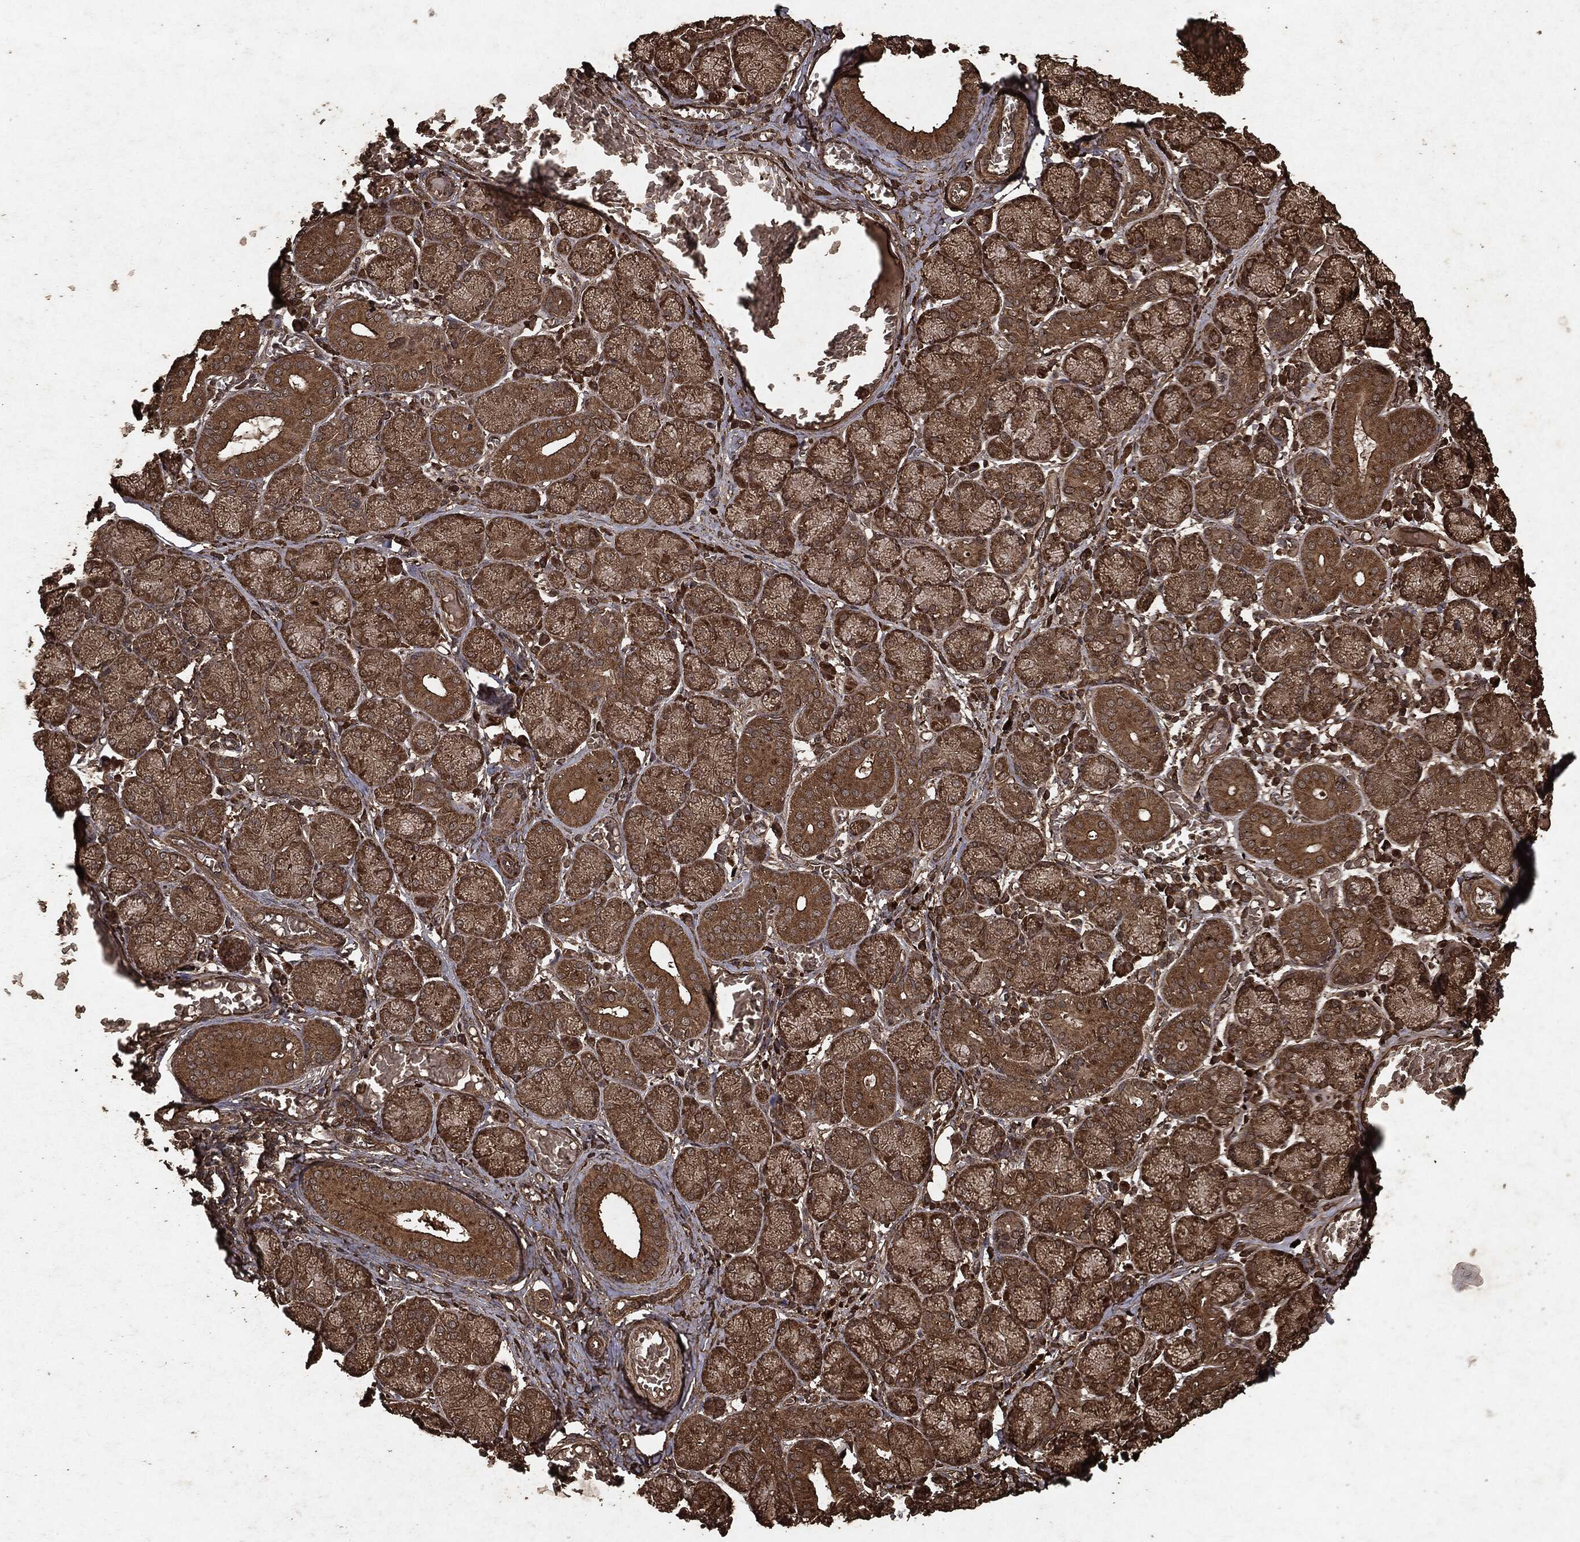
{"staining": {"intensity": "moderate", "quantity": ">75%", "location": "cytoplasmic/membranous"}, "tissue": "salivary gland", "cell_type": "Glandular cells", "image_type": "normal", "snomed": [{"axis": "morphology", "description": "Normal tissue, NOS"}, {"axis": "topography", "description": "Salivary gland"}, {"axis": "topography", "description": "Peripheral nerve tissue"}], "caption": "Human salivary gland stained for a protein (brown) demonstrates moderate cytoplasmic/membranous positive expression in approximately >75% of glandular cells.", "gene": "ARAF", "patient": {"sex": "female", "age": 24}}